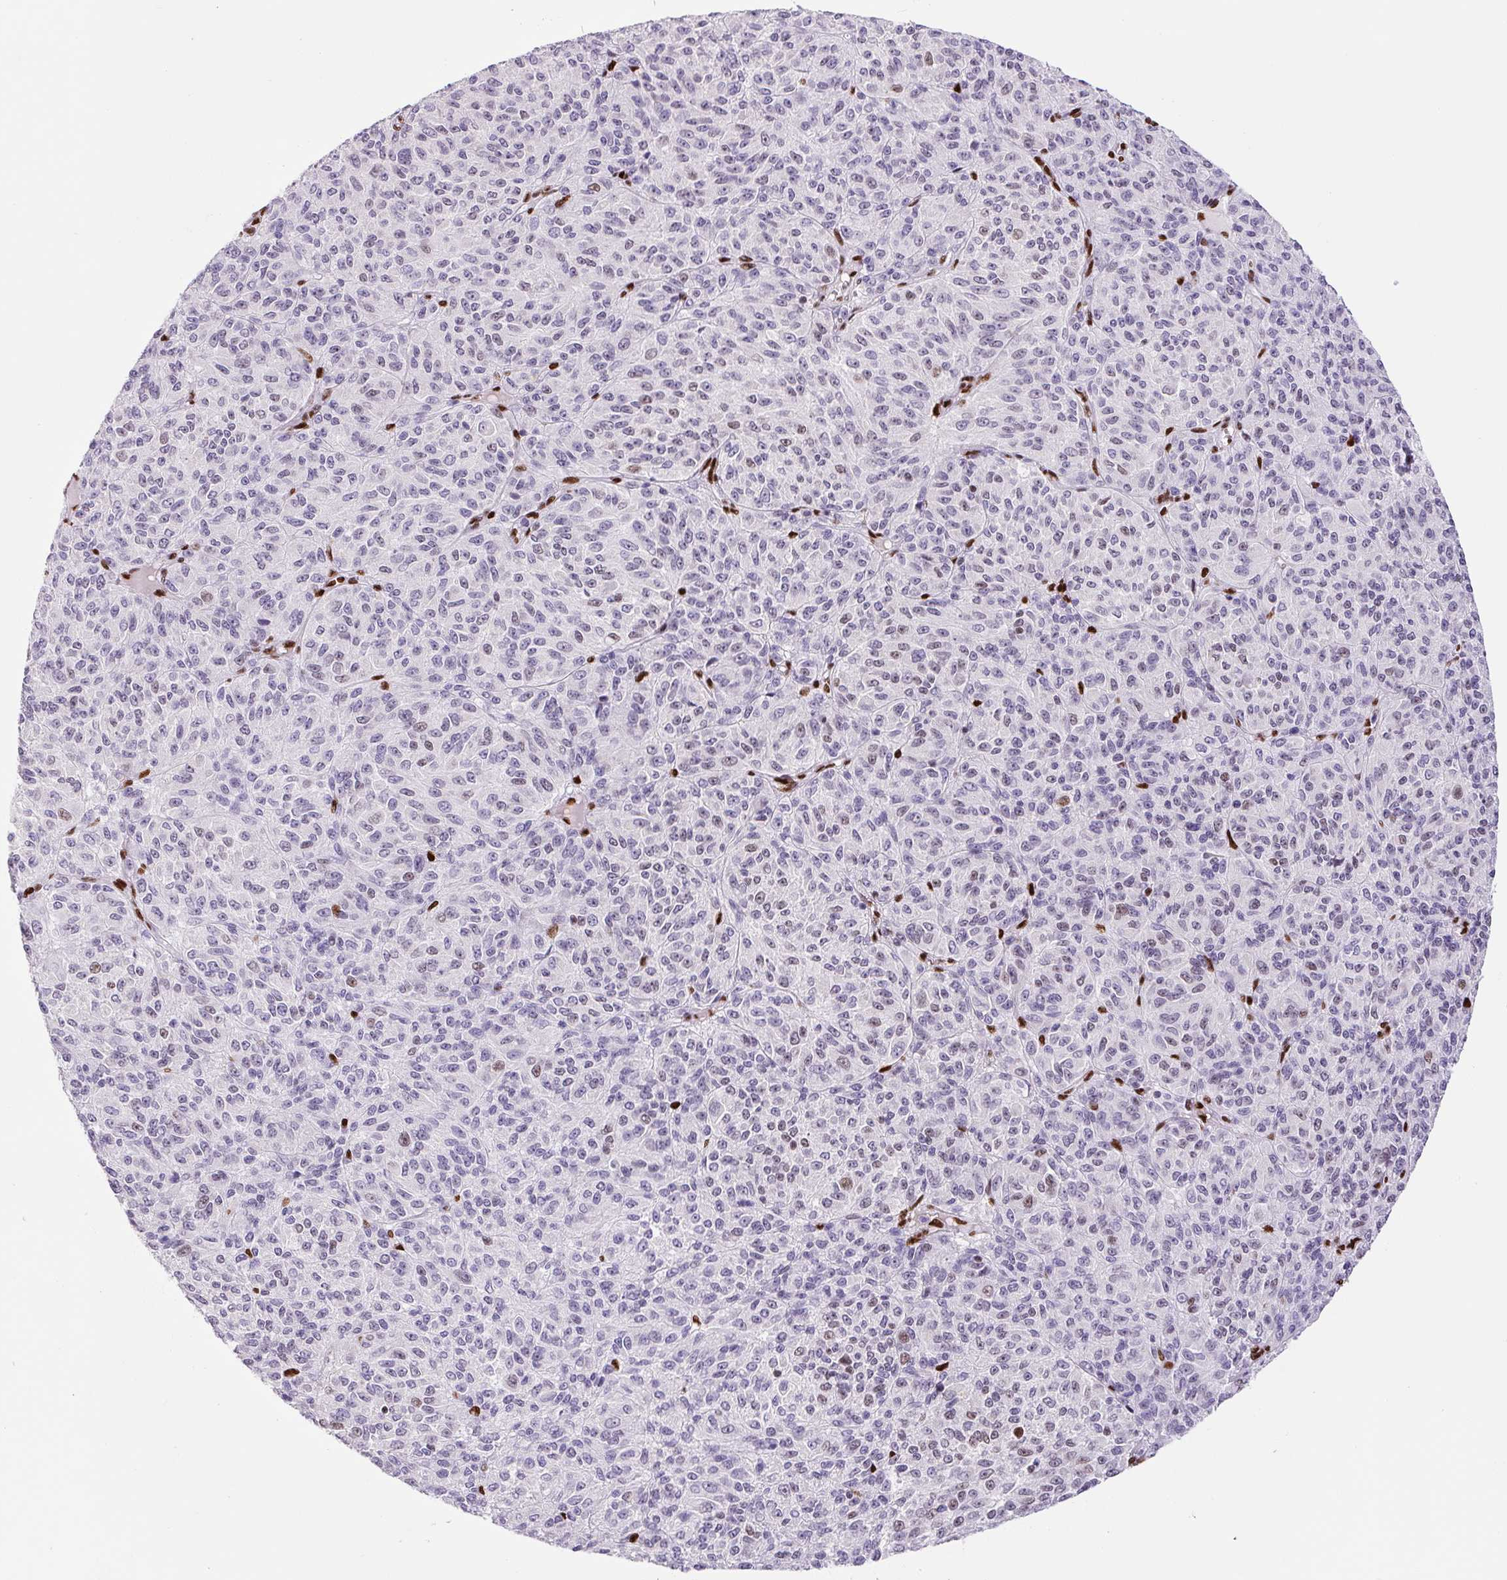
{"staining": {"intensity": "moderate", "quantity": "<25%", "location": "nuclear"}, "tissue": "melanoma", "cell_type": "Tumor cells", "image_type": "cancer", "snomed": [{"axis": "morphology", "description": "Malignant melanoma, Metastatic site"}, {"axis": "topography", "description": "Brain"}], "caption": "Immunohistochemistry (IHC) (DAB) staining of melanoma demonstrates moderate nuclear protein staining in approximately <25% of tumor cells.", "gene": "ZEB1", "patient": {"sex": "female", "age": 56}}